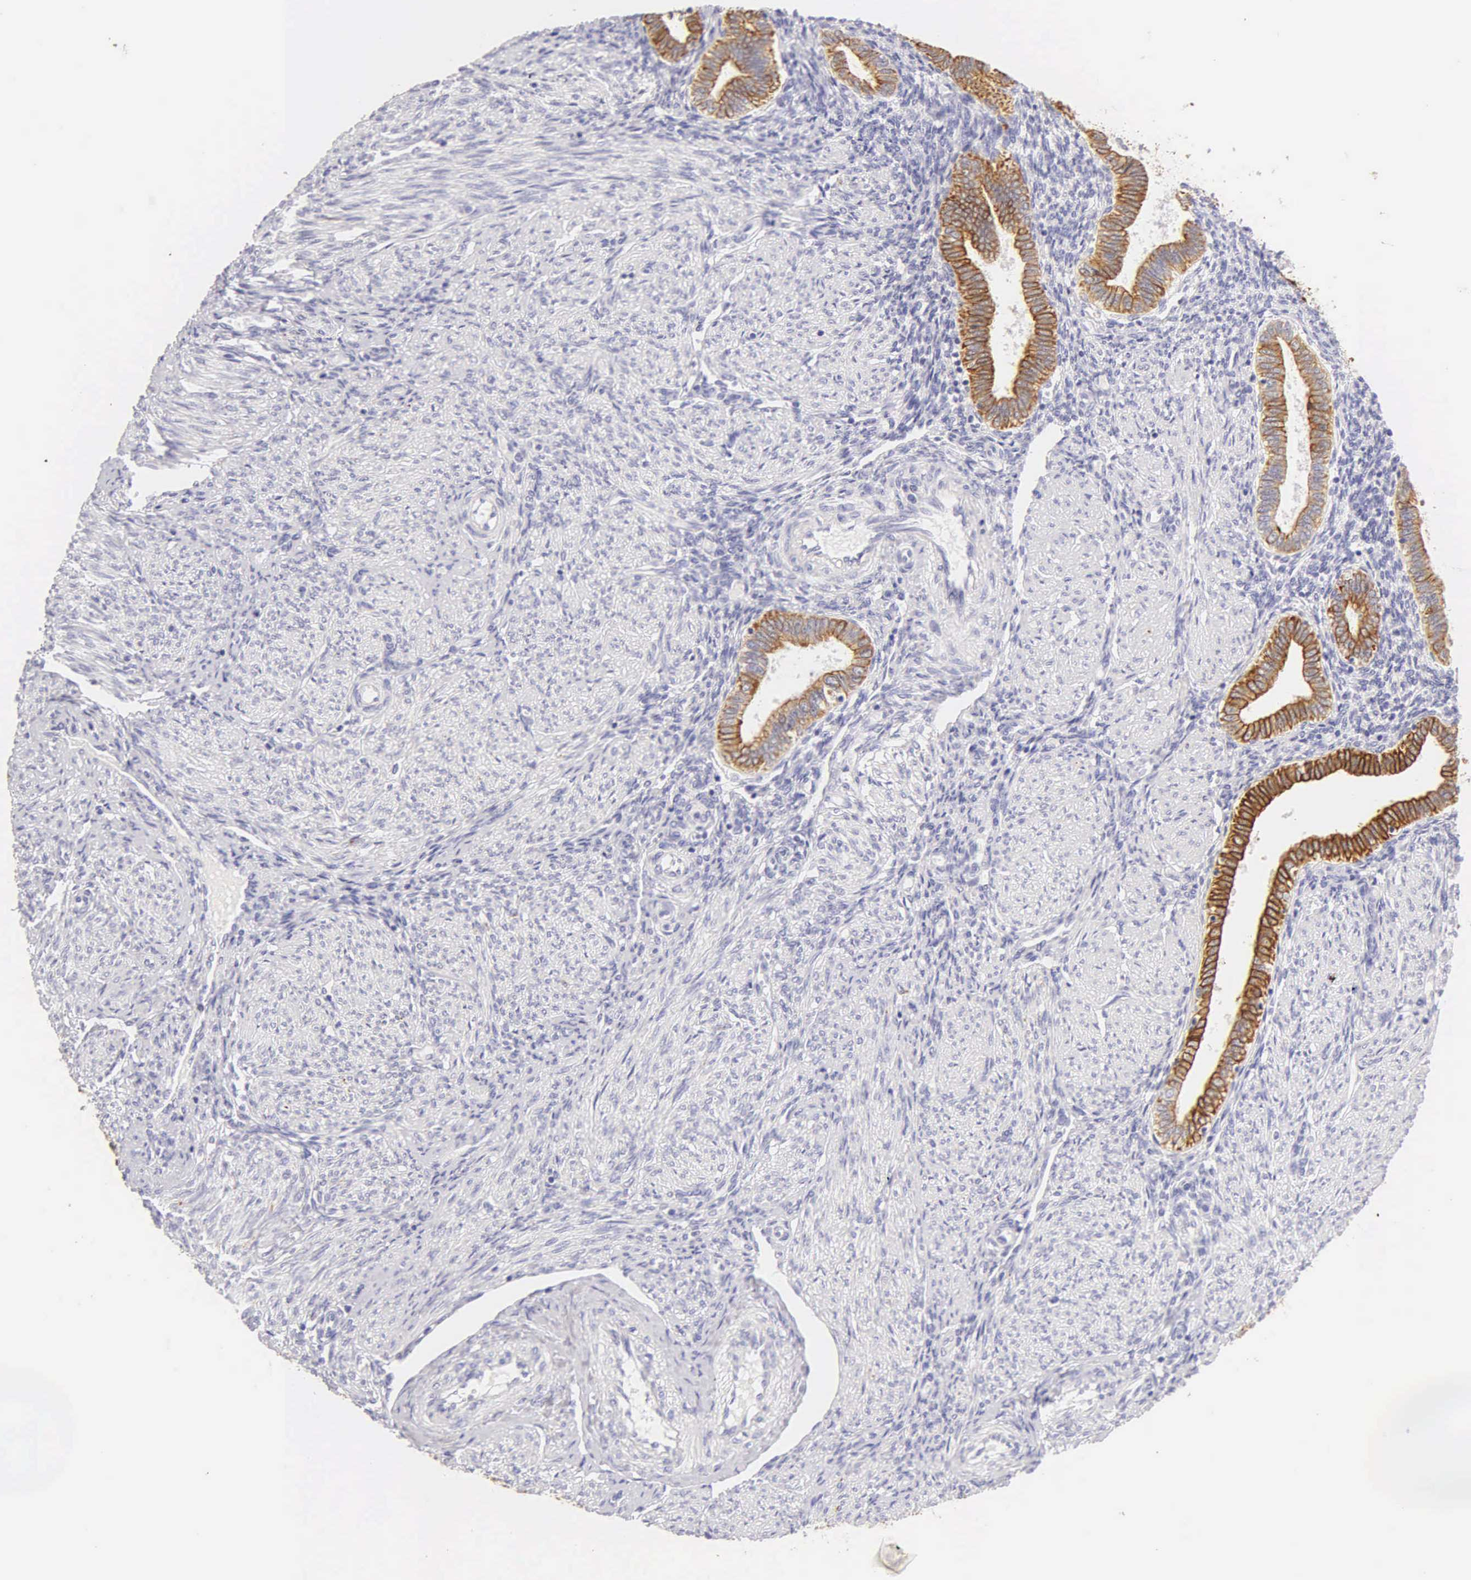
{"staining": {"intensity": "negative", "quantity": "none", "location": "none"}, "tissue": "endometrium", "cell_type": "Cells in endometrial stroma", "image_type": "normal", "snomed": [{"axis": "morphology", "description": "Normal tissue, NOS"}, {"axis": "topography", "description": "Endometrium"}], "caption": "Cells in endometrial stroma show no significant protein positivity in benign endometrium. The staining was performed using DAB (3,3'-diaminobenzidine) to visualize the protein expression in brown, while the nuclei were stained in blue with hematoxylin (Magnification: 20x).", "gene": "KRT14", "patient": {"sex": "female", "age": 36}}